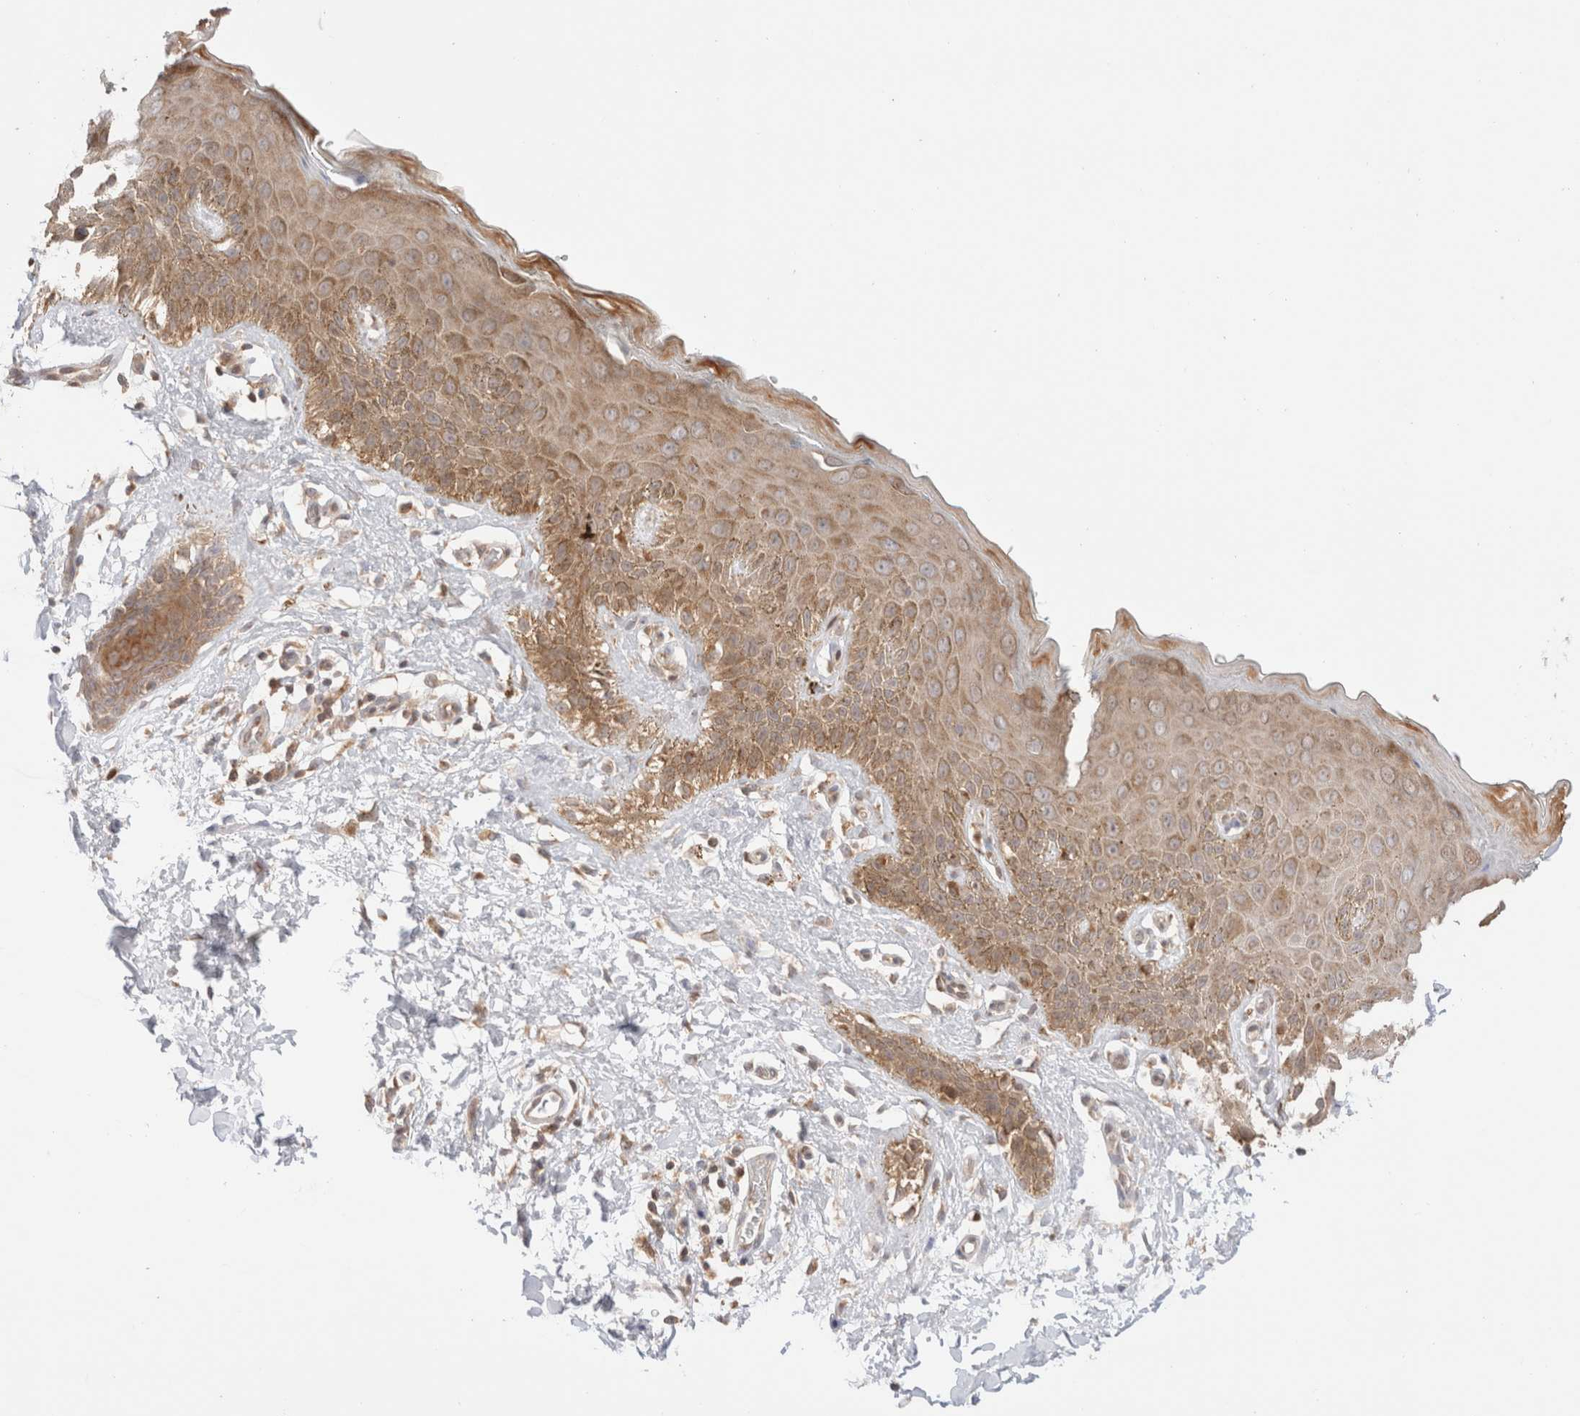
{"staining": {"intensity": "moderate", "quantity": ">75%", "location": "cytoplasmic/membranous"}, "tissue": "skin", "cell_type": "Epidermal cells", "image_type": "normal", "snomed": [{"axis": "morphology", "description": "Normal tissue, NOS"}, {"axis": "topography", "description": "Anal"}], "caption": "Moderate cytoplasmic/membranous positivity for a protein is appreciated in about >75% of epidermal cells of benign skin using IHC.", "gene": "XKR4", "patient": {"sex": "male", "age": 44}}